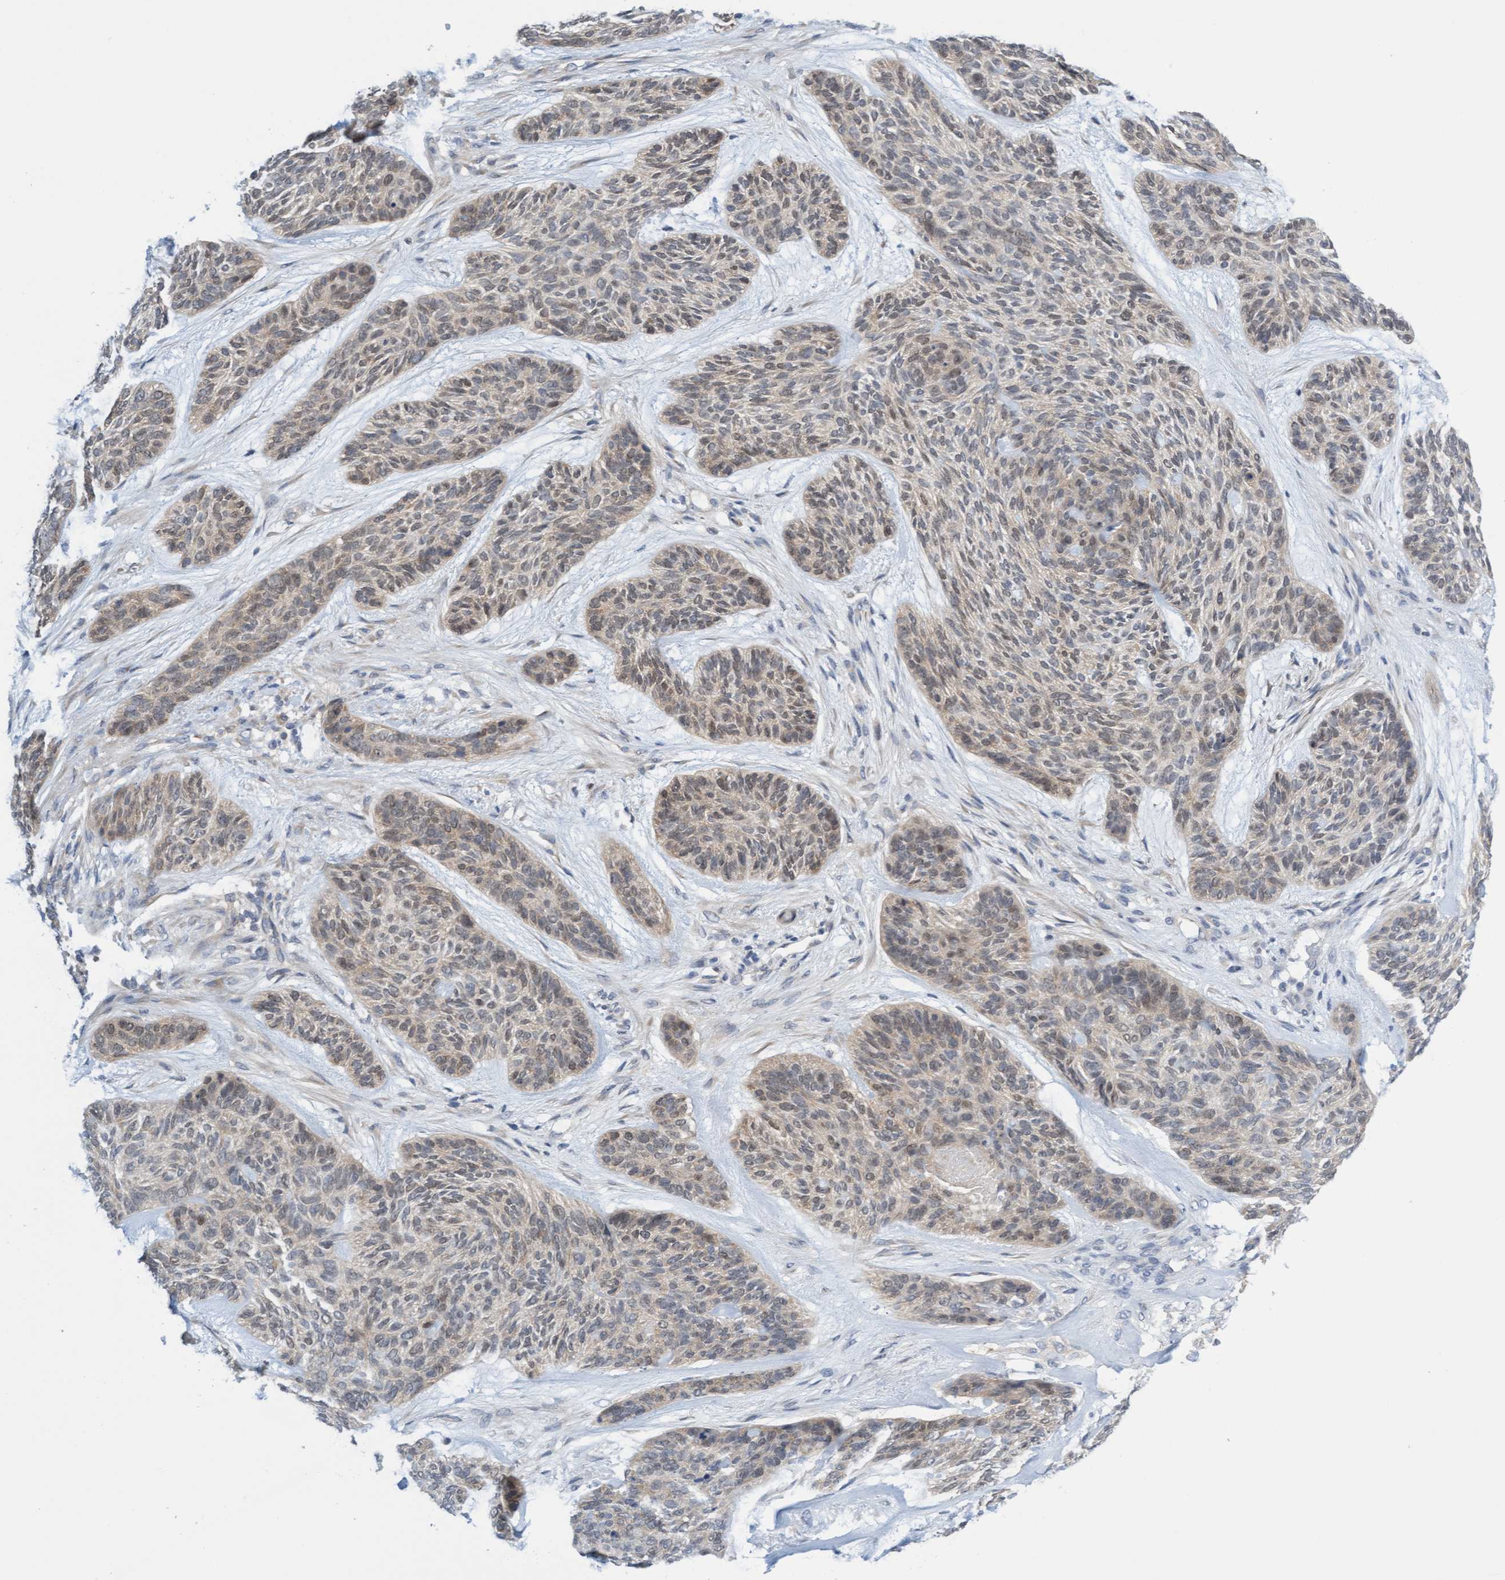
{"staining": {"intensity": "weak", "quantity": "25%-75%", "location": "cytoplasmic/membranous"}, "tissue": "skin cancer", "cell_type": "Tumor cells", "image_type": "cancer", "snomed": [{"axis": "morphology", "description": "Basal cell carcinoma"}, {"axis": "topography", "description": "Skin"}], "caption": "Weak cytoplasmic/membranous positivity for a protein is seen in about 25%-75% of tumor cells of skin basal cell carcinoma using IHC.", "gene": "AMZ2", "patient": {"sex": "male", "age": 55}}